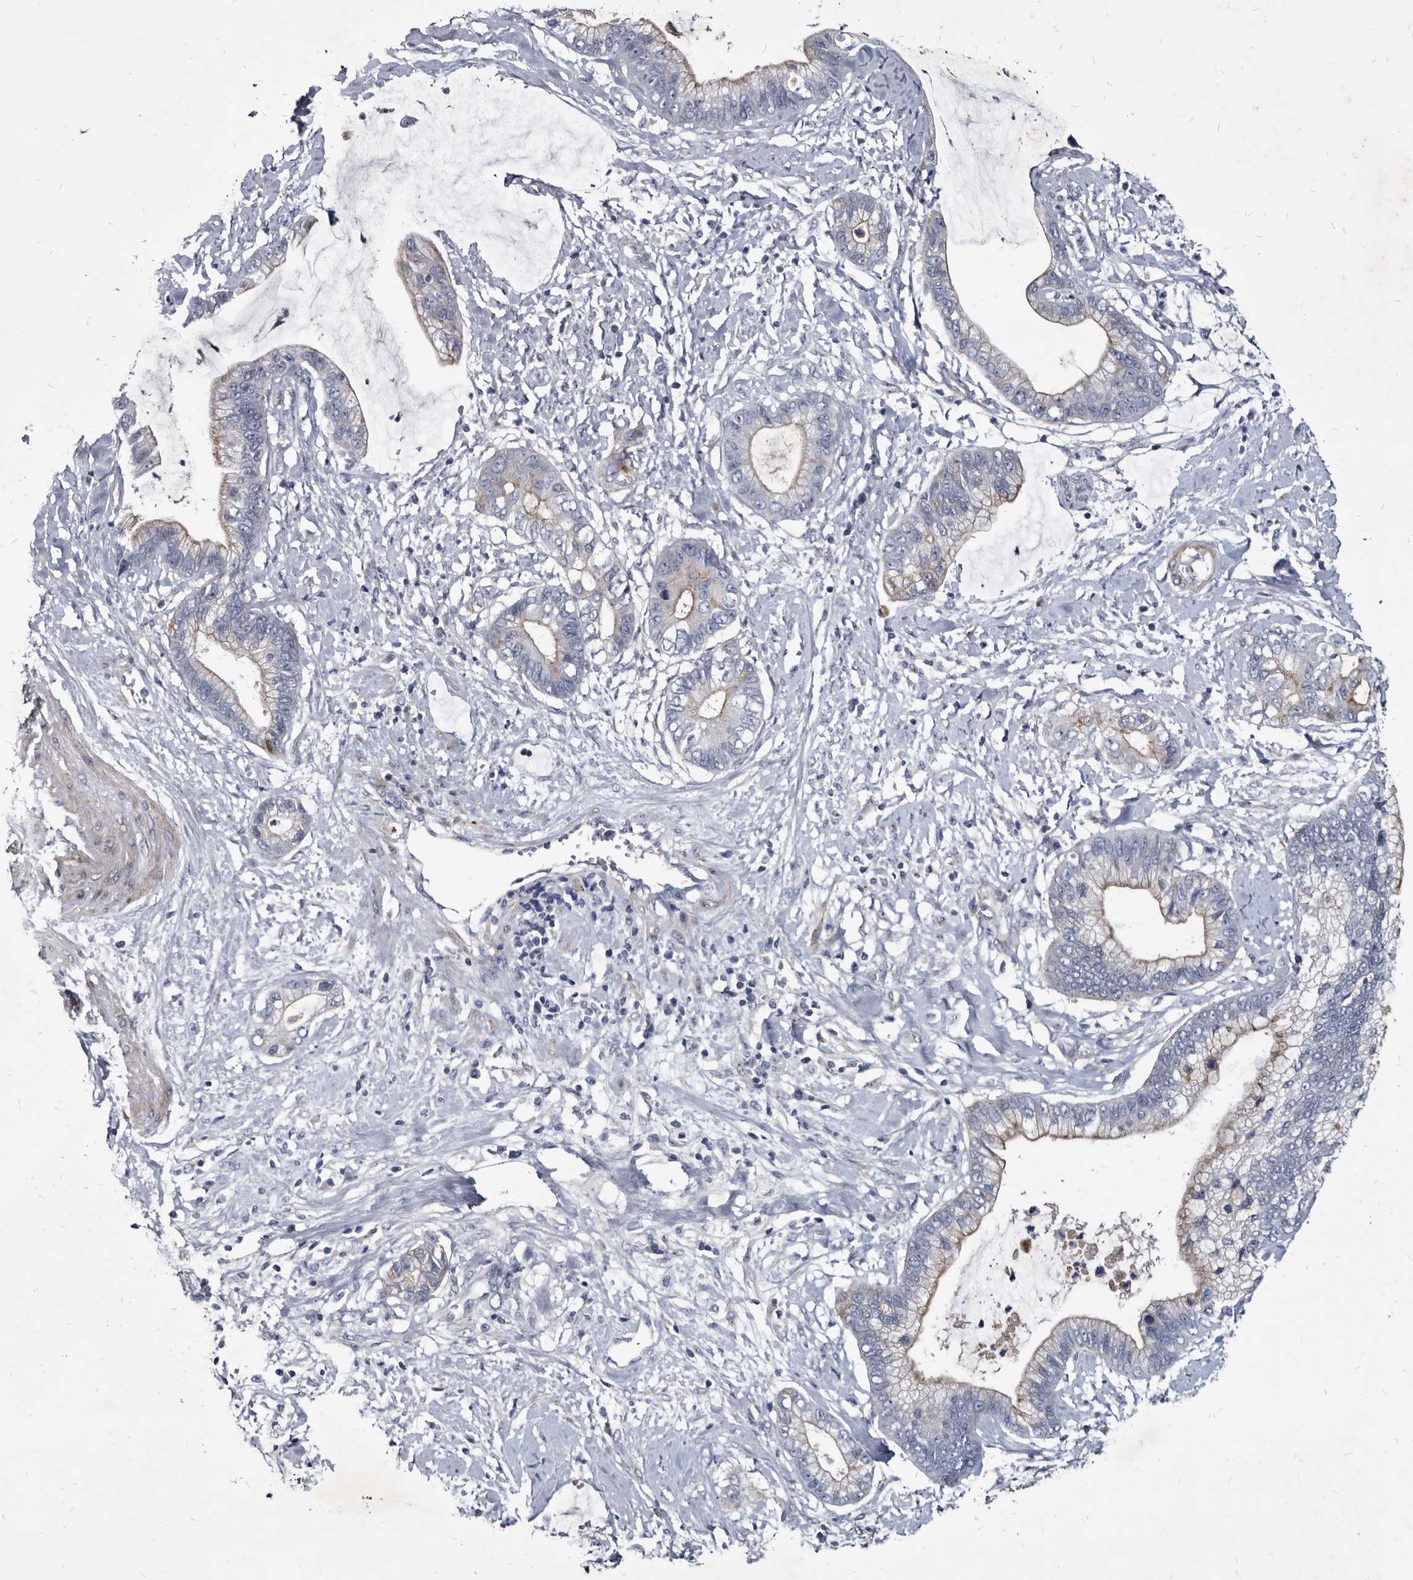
{"staining": {"intensity": "weak", "quantity": "25%-75%", "location": "cytoplasmic/membranous"}, "tissue": "cervical cancer", "cell_type": "Tumor cells", "image_type": "cancer", "snomed": [{"axis": "morphology", "description": "Adenocarcinoma, NOS"}, {"axis": "topography", "description": "Cervix"}], "caption": "Protein positivity by IHC exhibits weak cytoplasmic/membranous expression in approximately 25%-75% of tumor cells in cervical adenocarcinoma. The staining is performed using DAB (3,3'-diaminobenzidine) brown chromogen to label protein expression. The nuclei are counter-stained blue using hematoxylin.", "gene": "PRSS8", "patient": {"sex": "female", "age": 44}}